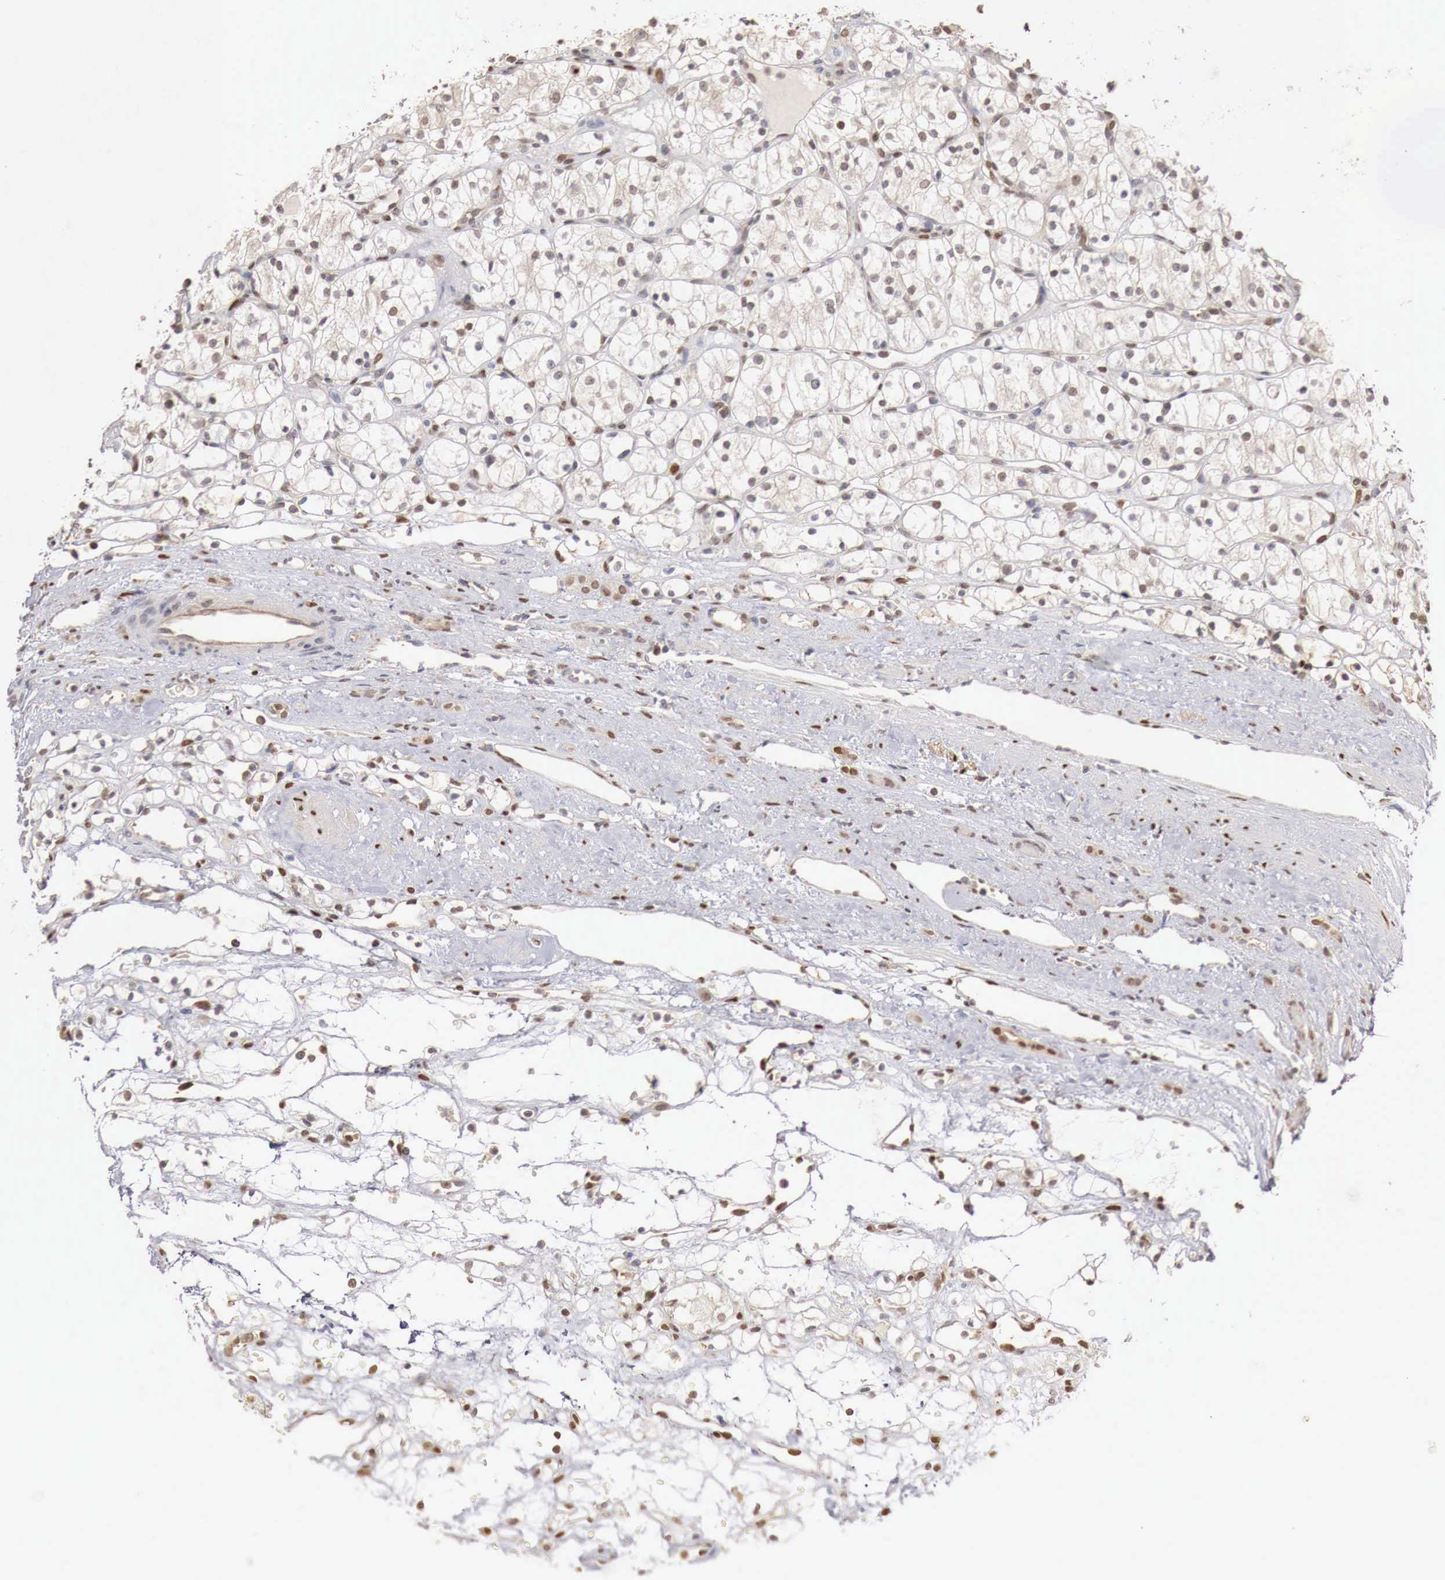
{"staining": {"intensity": "weak", "quantity": "<25%", "location": "nuclear"}, "tissue": "renal cancer", "cell_type": "Tumor cells", "image_type": "cancer", "snomed": [{"axis": "morphology", "description": "Adenocarcinoma, NOS"}, {"axis": "topography", "description": "Kidney"}], "caption": "IHC photomicrograph of neoplastic tissue: human renal cancer stained with DAB reveals no significant protein positivity in tumor cells.", "gene": "KHDRBS2", "patient": {"sex": "female", "age": 60}}